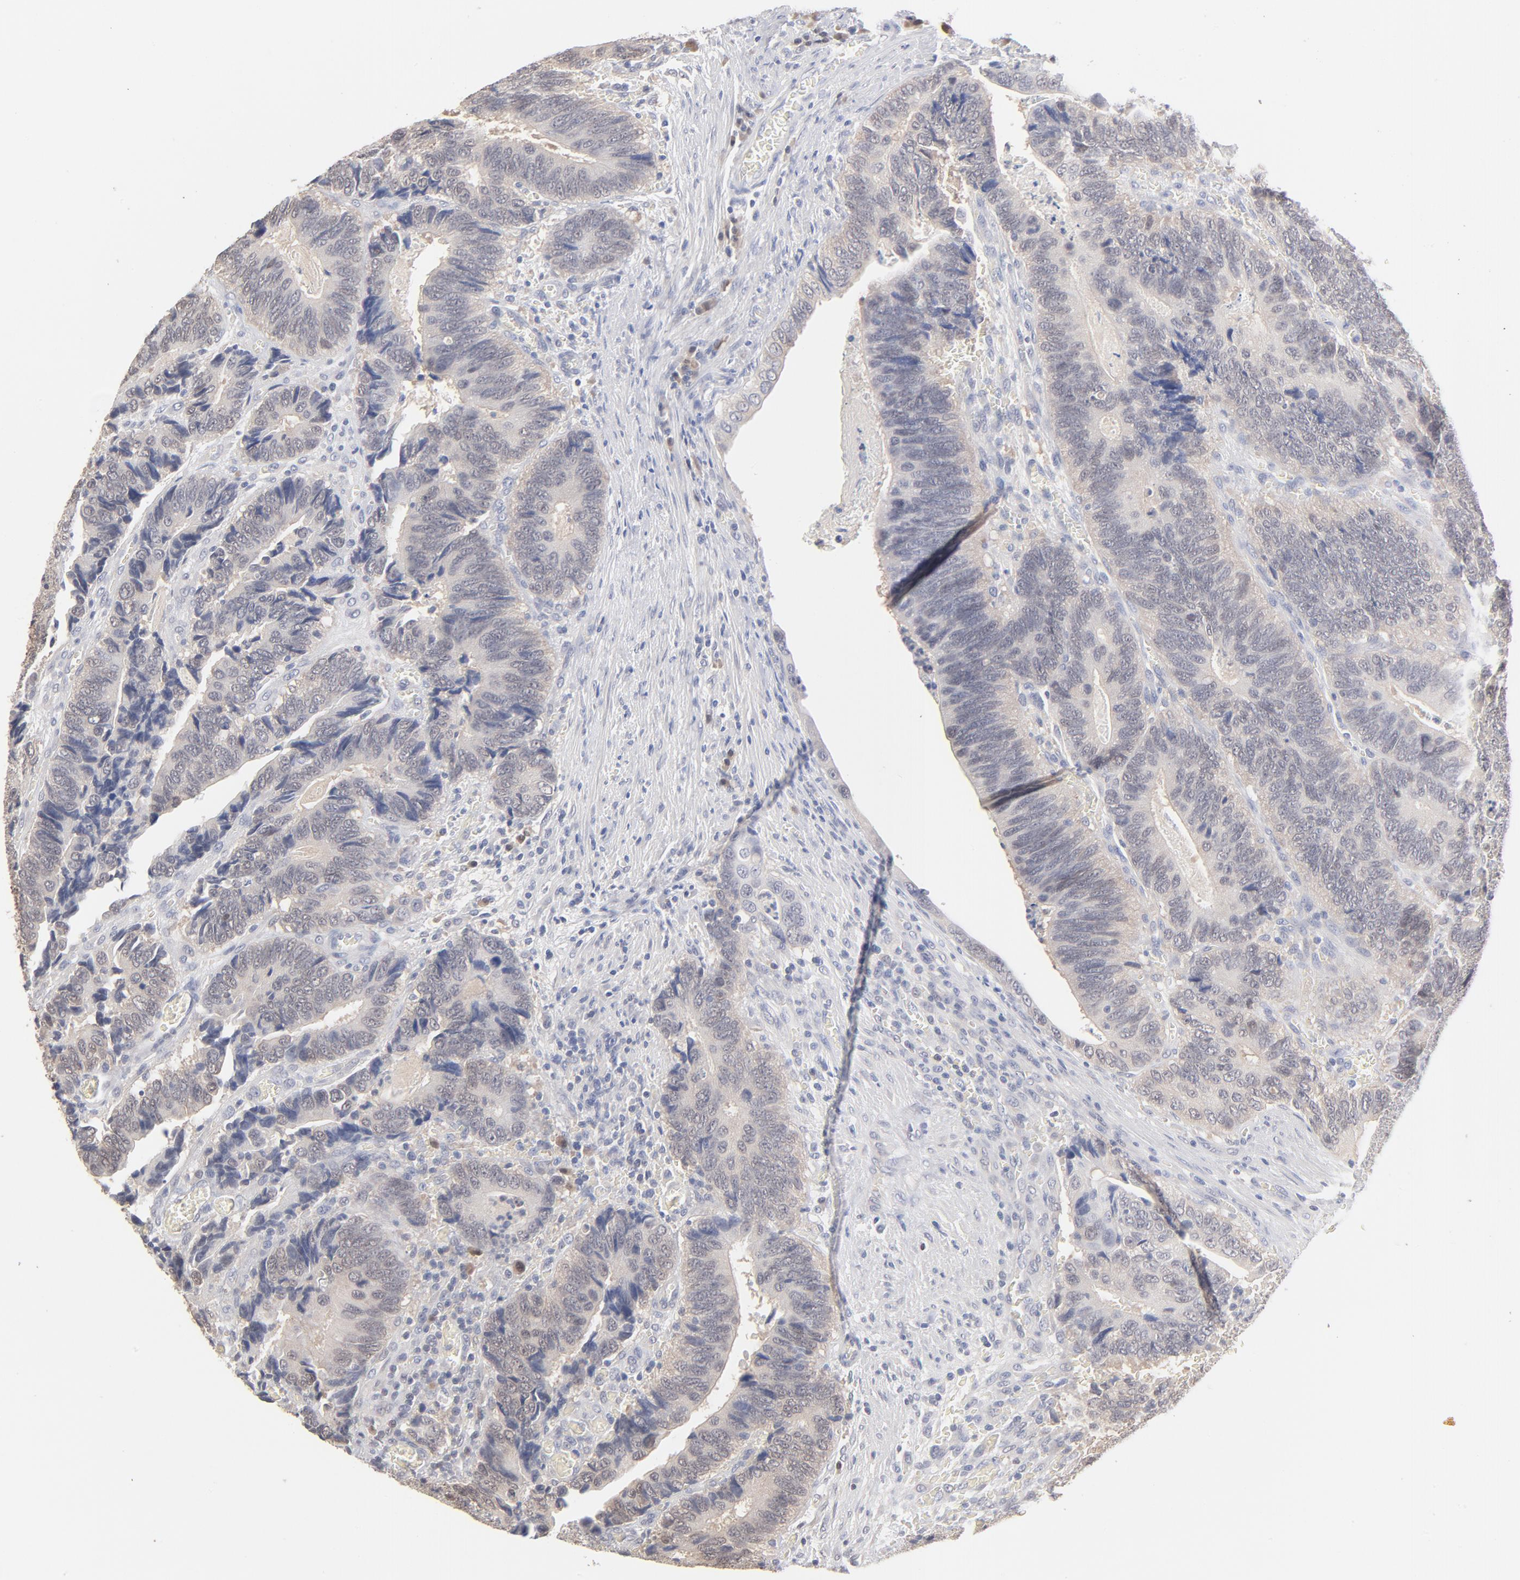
{"staining": {"intensity": "weak", "quantity": "25%-75%", "location": "cytoplasmic/membranous"}, "tissue": "colorectal cancer", "cell_type": "Tumor cells", "image_type": "cancer", "snomed": [{"axis": "morphology", "description": "Adenocarcinoma, NOS"}, {"axis": "topography", "description": "Colon"}], "caption": "The image displays a brown stain indicating the presence of a protein in the cytoplasmic/membranous of tumor cells in colorectal cancer (adenocarcinoma).", "gene": "MIF", "patient": {"sex": "male", "age": 72}}